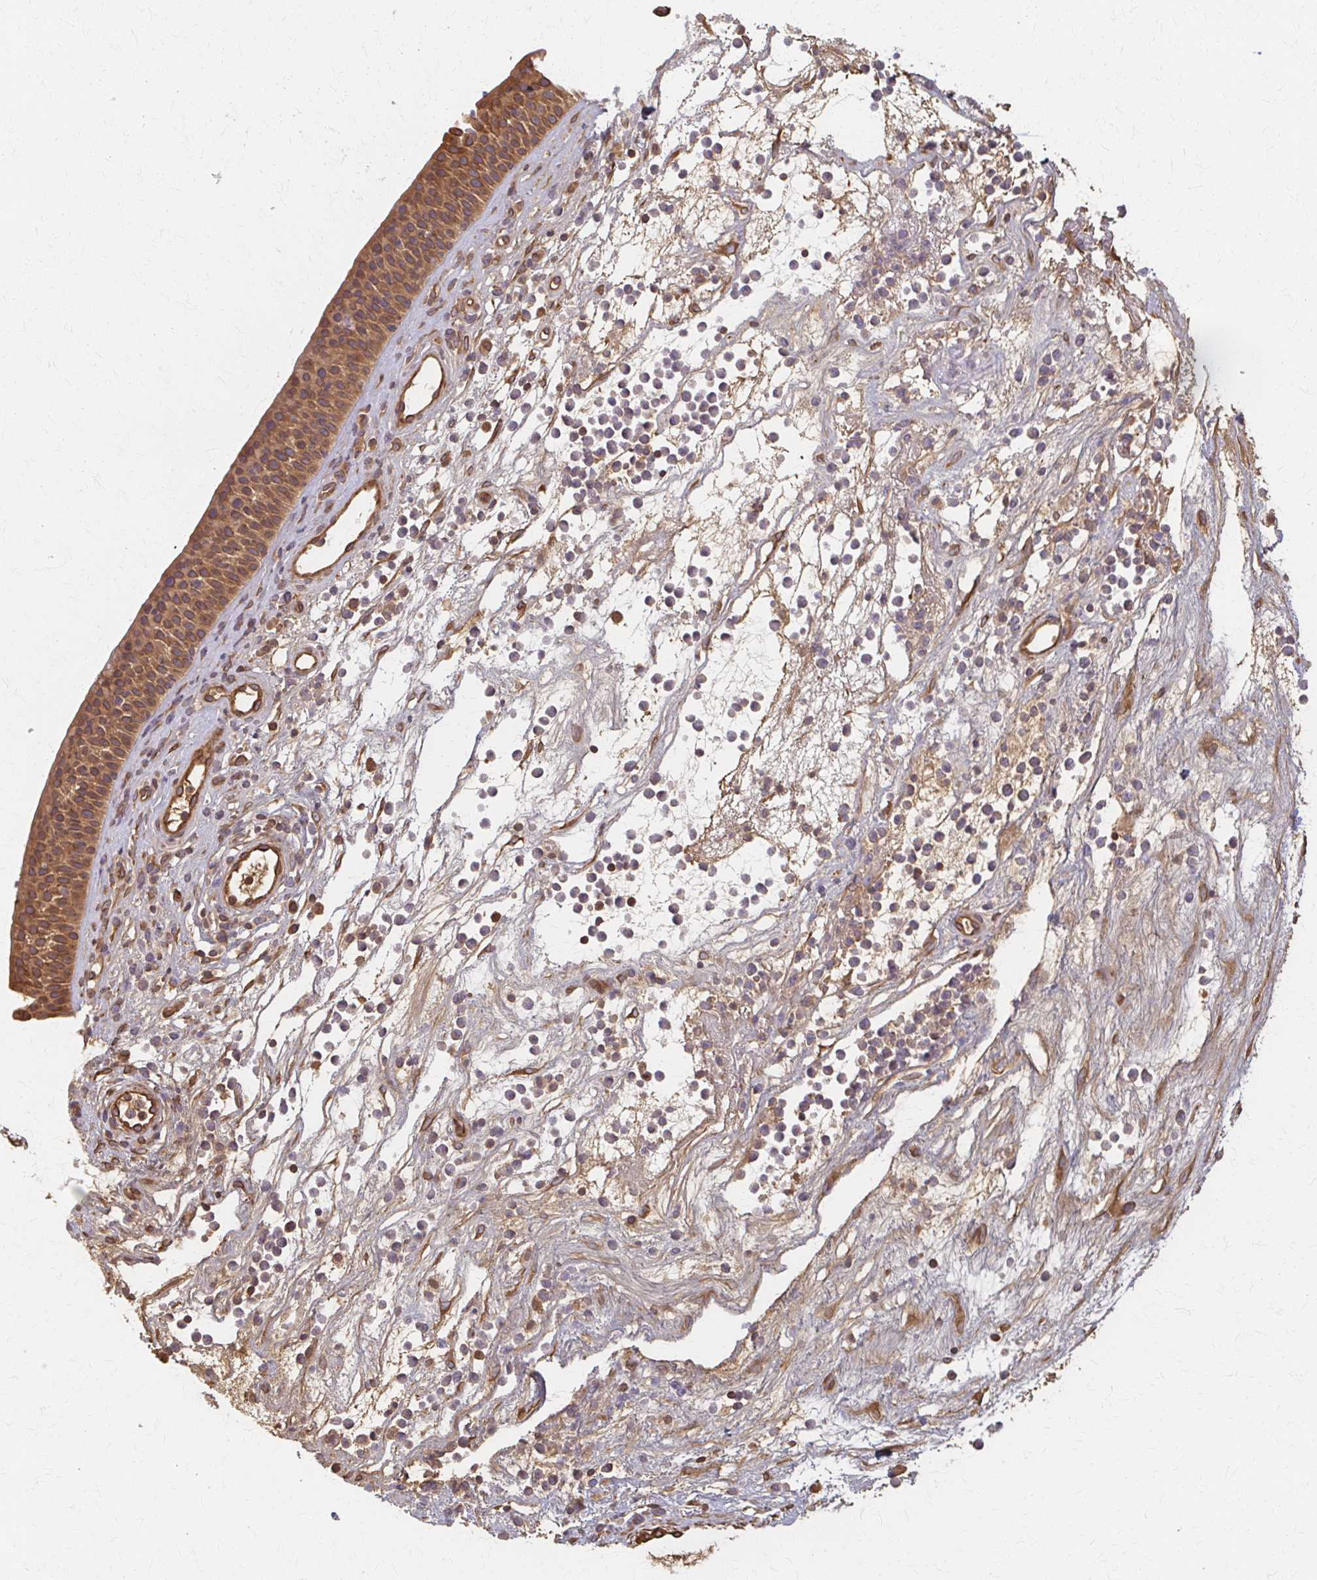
{"staining": {"intensity": "moderate", "quantity": ">75%", "location": "cytoplasmic/membranous"}, "tissue": "nasopharynx", "cell_type": "Respiratory epithelial cells", "image_type": "normal", "snomed": [{"axis": "morphology", "description": "Normal tissue, NOS"}, {"axis": "topography", "description": "Nasopharynx"}], "caption": "An image of human nasopharynx stained for a protein shows moderate cytoplasmic/membranous brown staining in respiratory epithelial cells.", "gene": "ARHGAP35", "patient": {"sex": "male", "age": 56}}